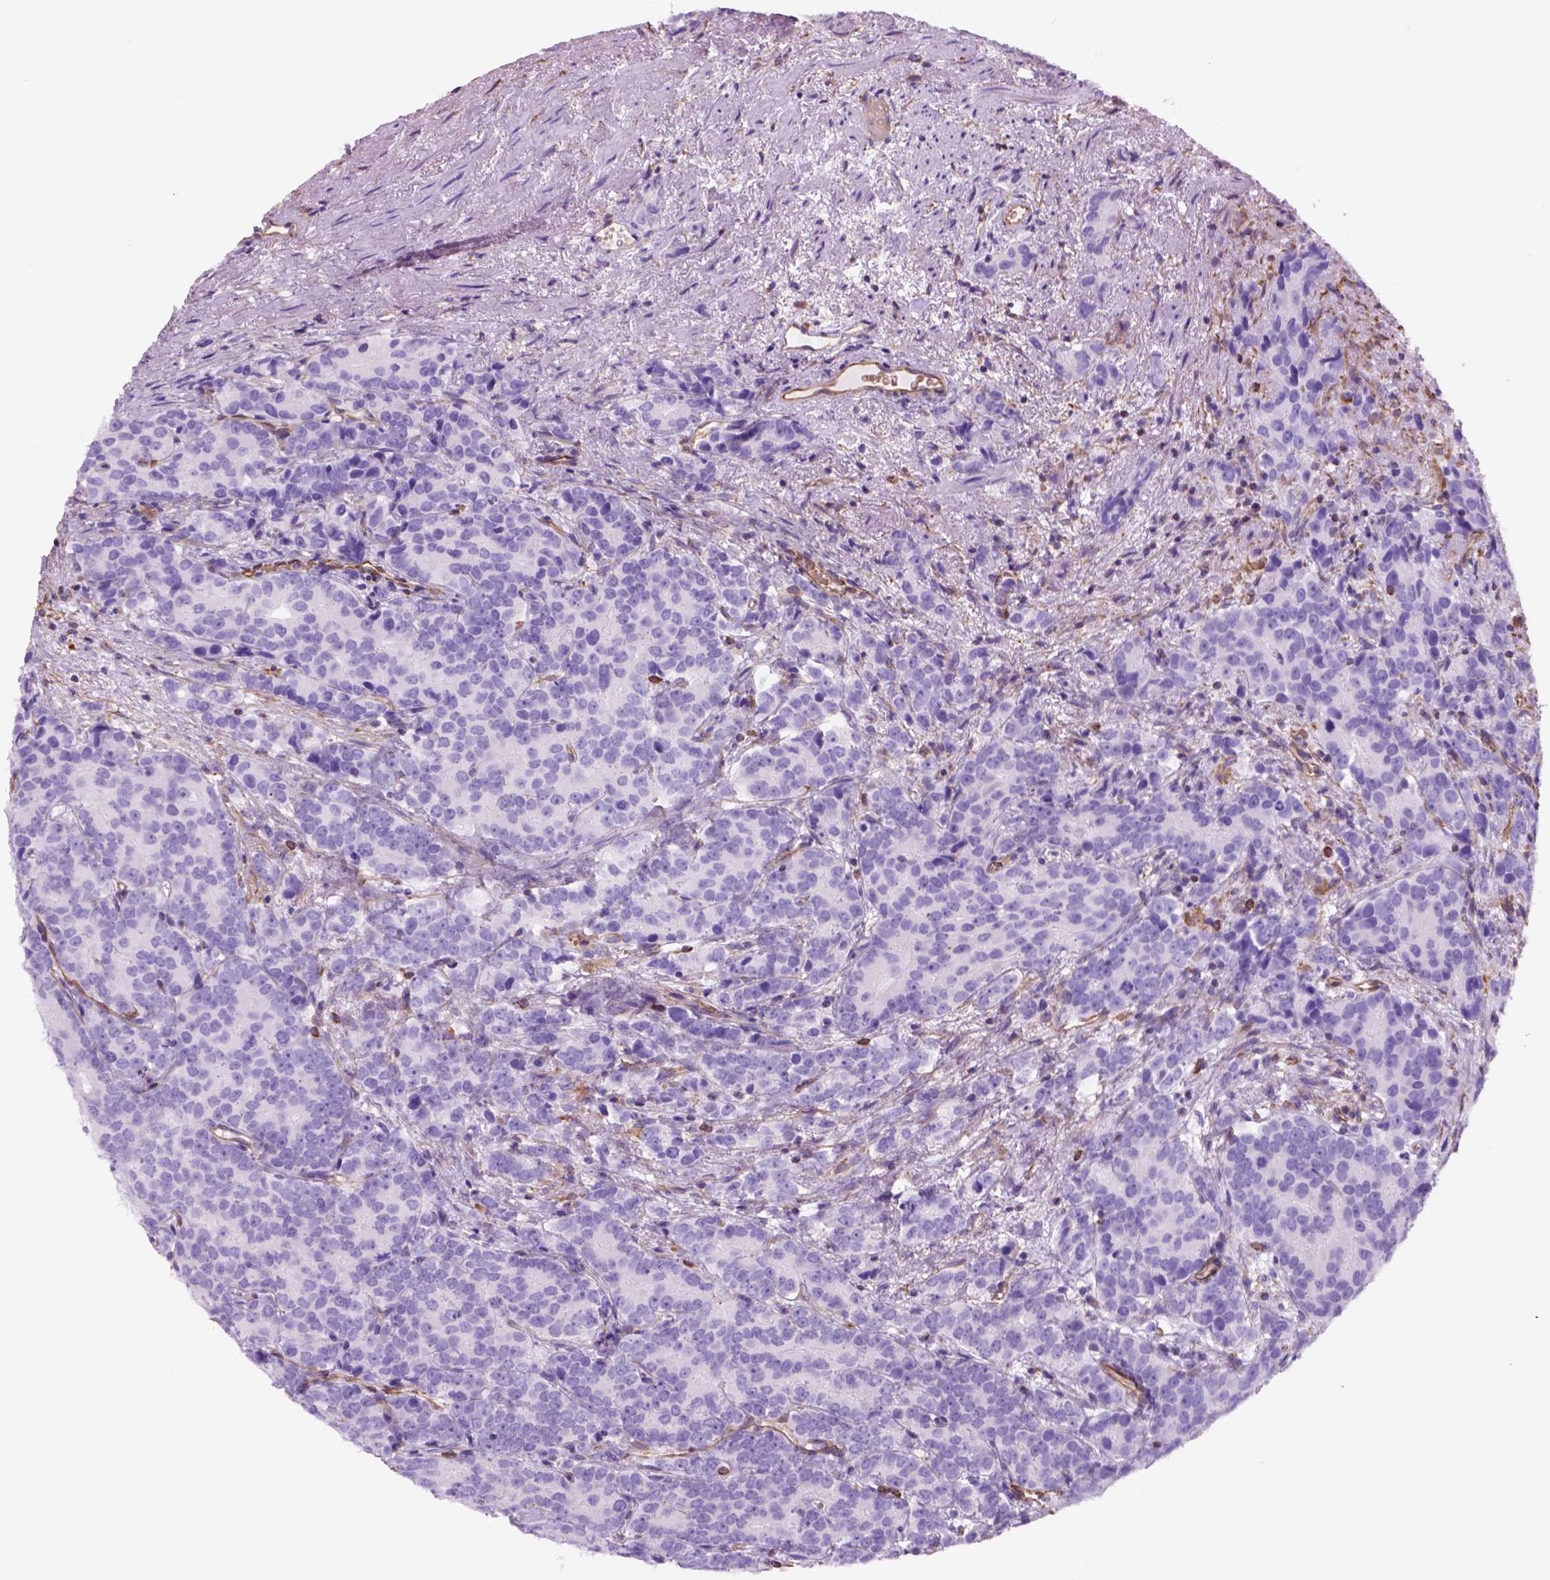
{"staining": {"intensity": "negative", "quantity": "none", "location": "none"}, "tissue": "prostate cancer", "cell_type": "Tumor cells", "image_type": "cancer", "snomed": [{"axis": "morphology", "description": "Adenocarcinoma, High grade"}, {"axis": "topography", "description": "Prostate"}], "caption": "There is no significant staining in tumor cells of prostate cancer.", "gene": "ZZZ3", "patient": {"sex": "male", "age": 90}}